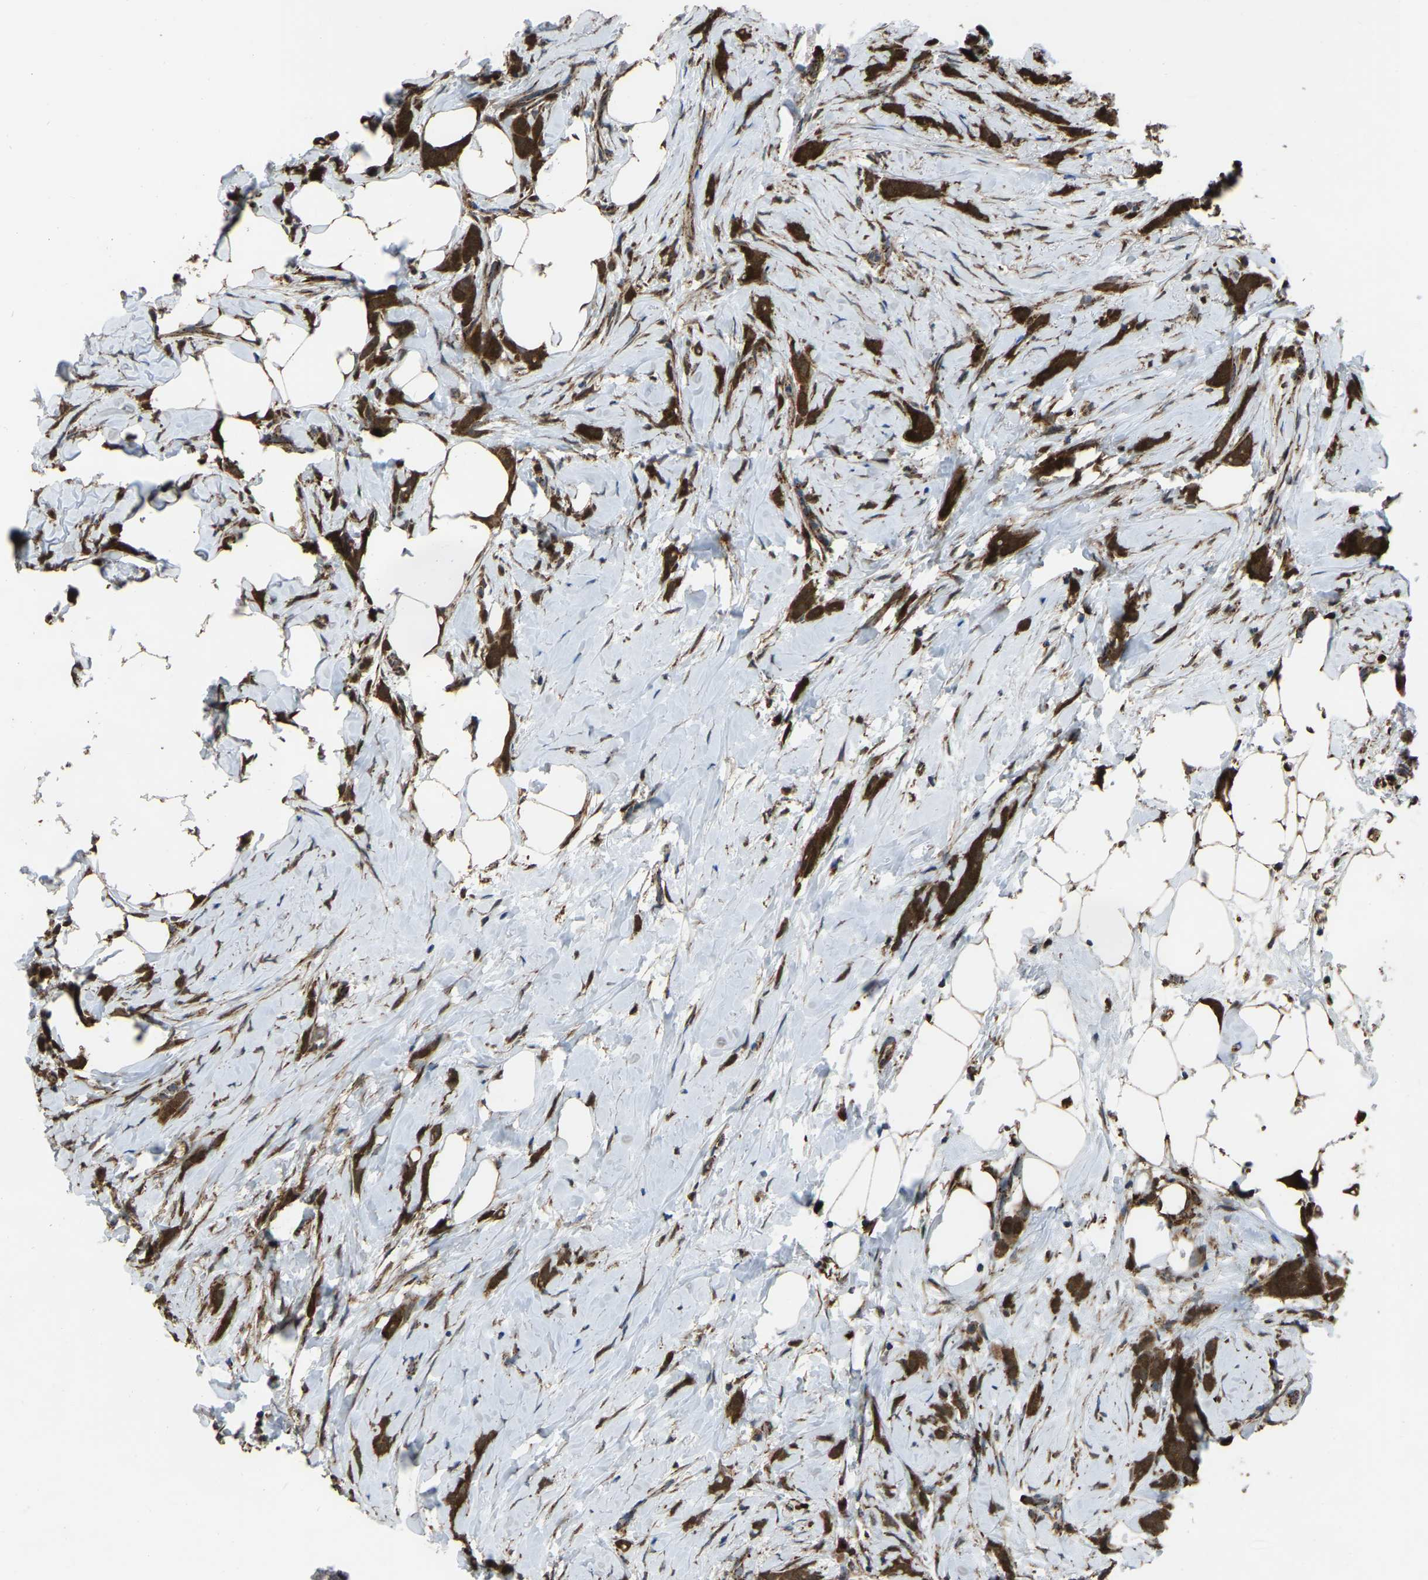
{"staining": {"intensity": "strong", "quantity": ">75%", "location": "cytoplasmic/membranous"}, "tissue": "breast cancer", "cell_type": "Tumor cells", "image_type": "cancer", "snomed": [{"axis": "morphology", "description": "Lobular carcinoma, in situ"}, {"axis": "morphology", "description": "Lobular carcinoma"}, {"axis": "topography", "description": "Breast"}], "caption": "There is high levels of strong cytoplasmic/membranous expression in tumor cells of breast cancer, as demonstrated by immunohistochemical staining (brown color).", "gene": "AKR1A1", "patient": {"sex": "female", "age": 41}}